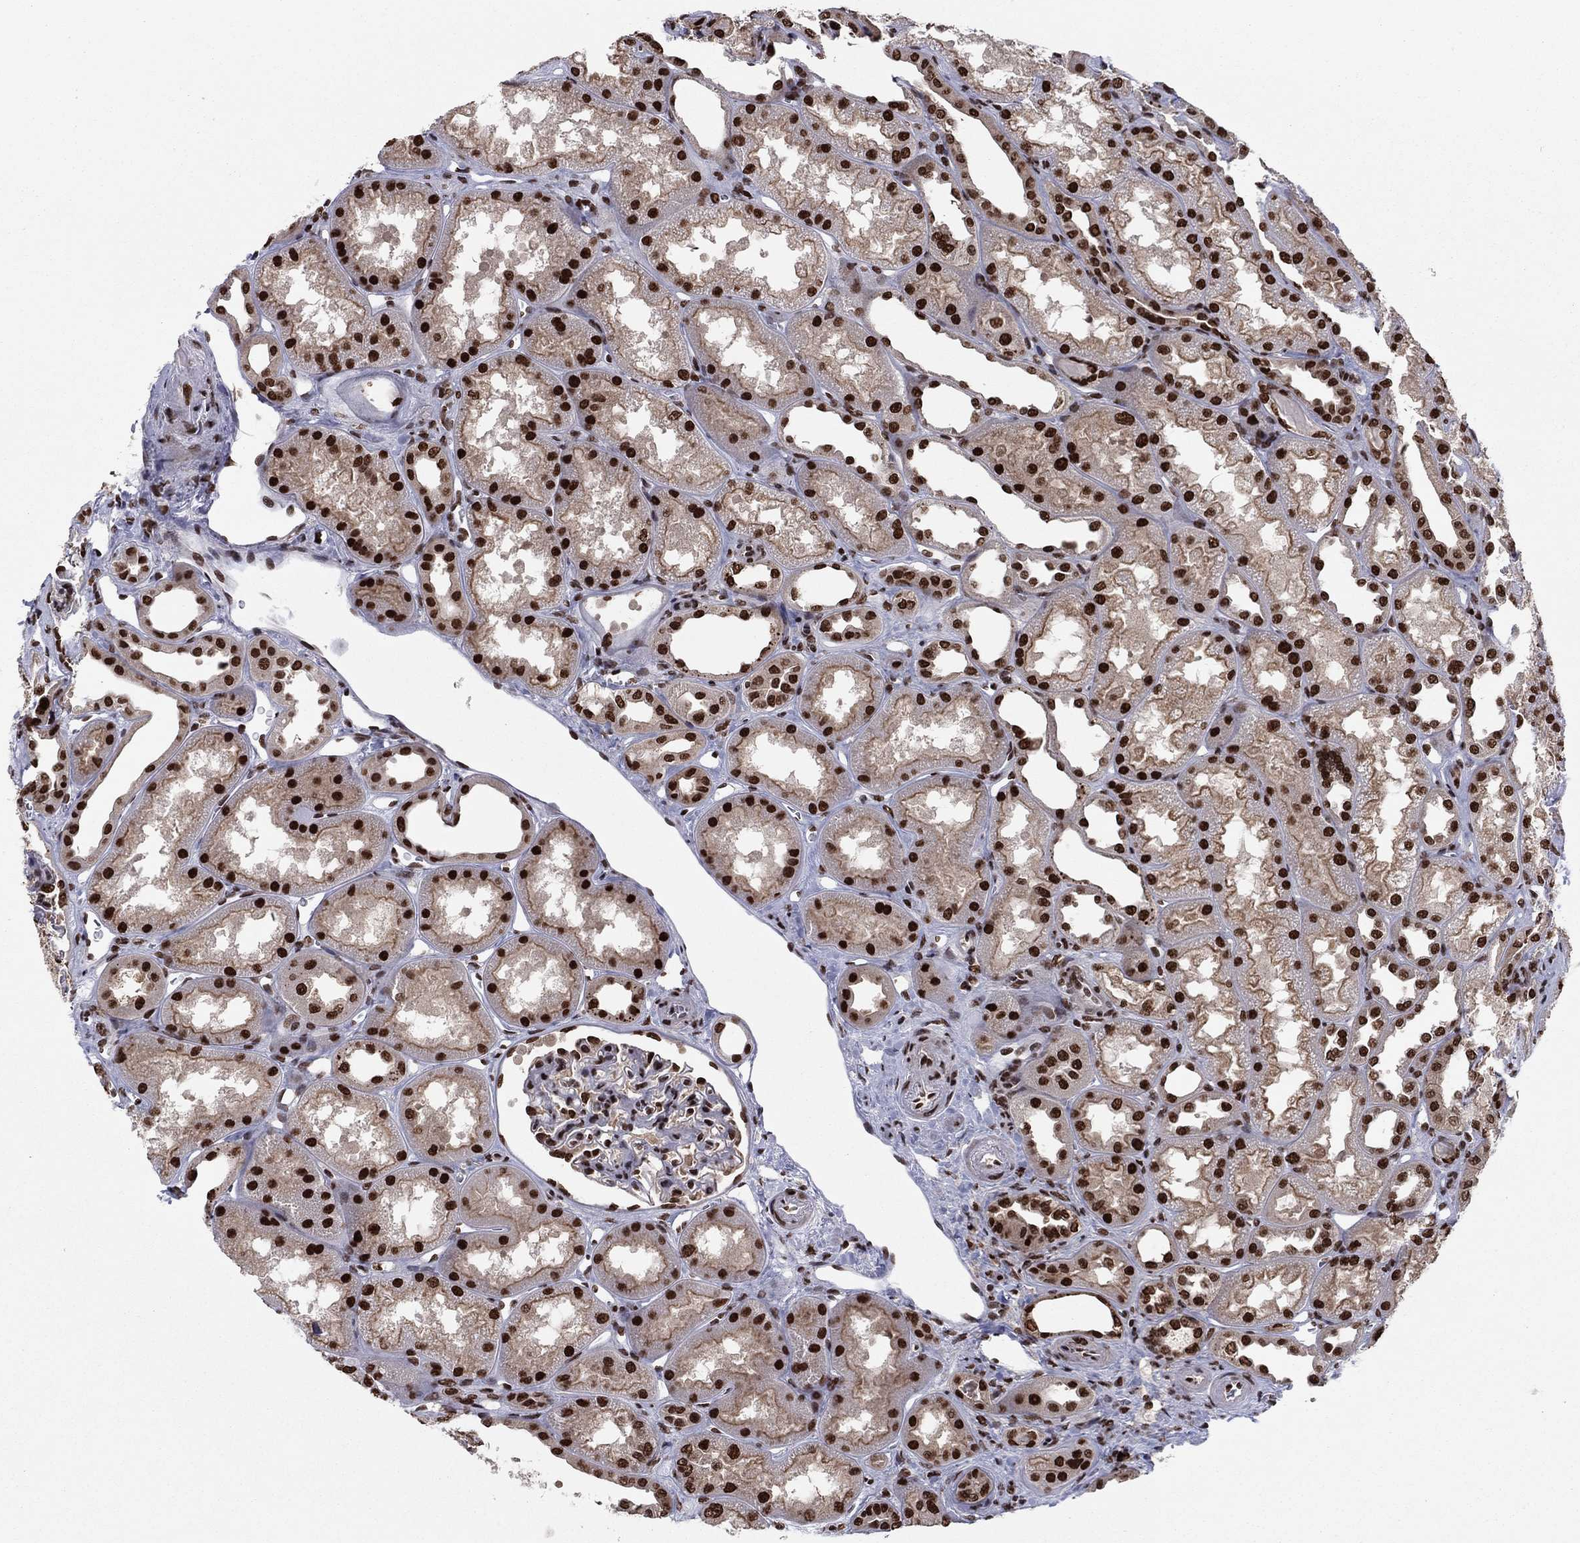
{"staining": {"intensity": "strong", "quantity": ">75%", "location": "nuclear"}, "tissue": "kidney", "cell_type": "Cells in glomeruli", "image_type": "normal", "snomed": [{"axis": "morphology", "description": "Normal tissue, NOS"}, {"axis": "topography", "description": "Kidney"}], "caption": "High-magnification brightfield microscopy of unremarkable kidney stained with DAB (3,3'-diaminobenzidine) (brown) and counterstained with hematoxylin (blue). cells in glomeruli exhibit strong nuclear positivity is appreciated in approximately>75% of cells.", "gene": "USP54", "patient": {"sex": "male", "age": 61}}